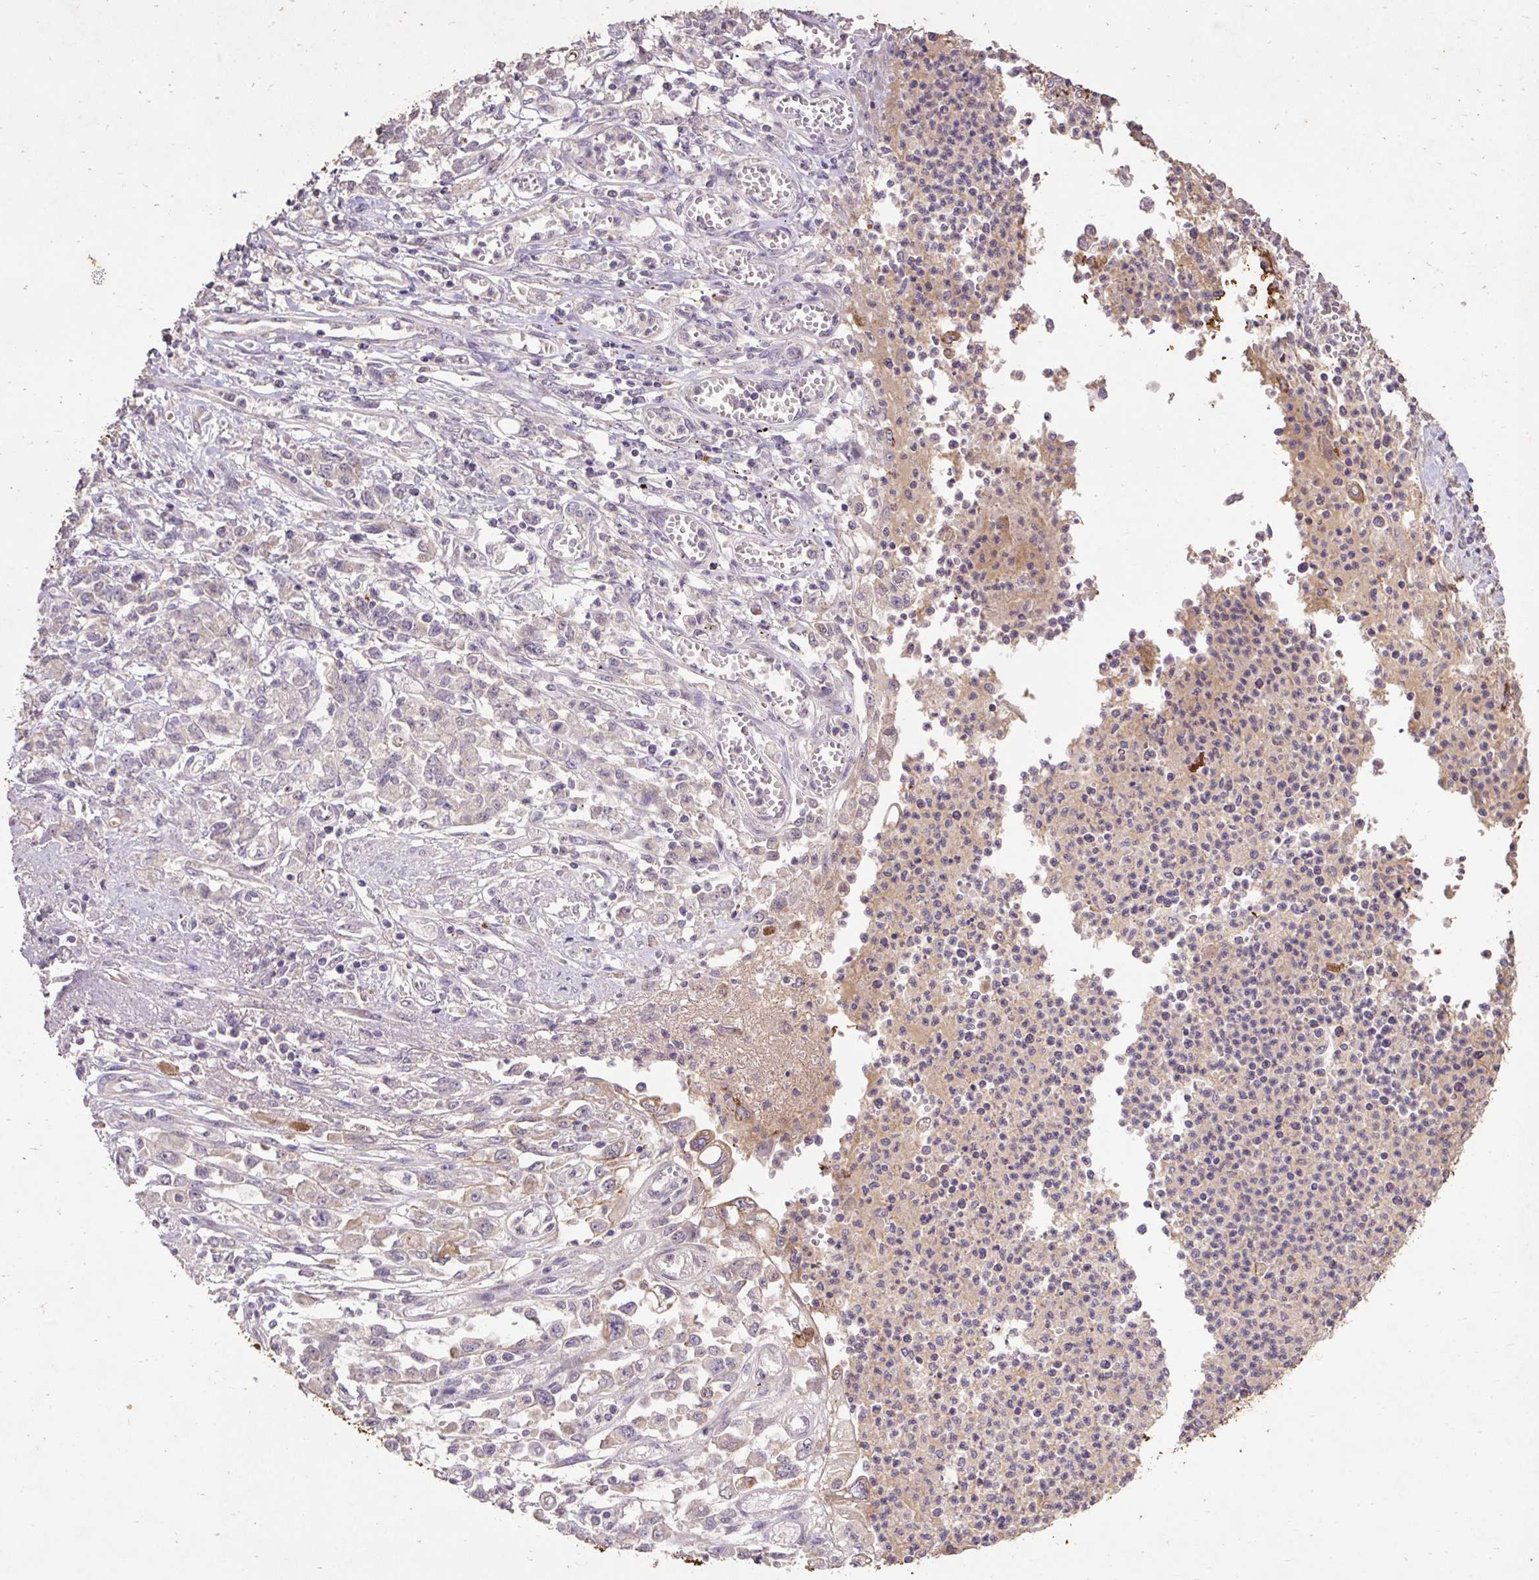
{"staining": {"intensity": "negative", "quantity": "none", "location": "none"}, "tissue": "stomach cancer", "cell_type": "Tumor cells", "image_type": "cancer", "snomed": [{"axis": "morphology", "description": "Adenocarcinoma, NOS"}, {"axis": "topography", "description": "Stomach"}], "caption": "IHC of stomach cancer displays no expression in tumor cells. (Immunohistochemistry (ihc), brightfield microscopy, high magnification).", "gene": "LRTM2", "patient": {"sex": "female", "age": 76}}